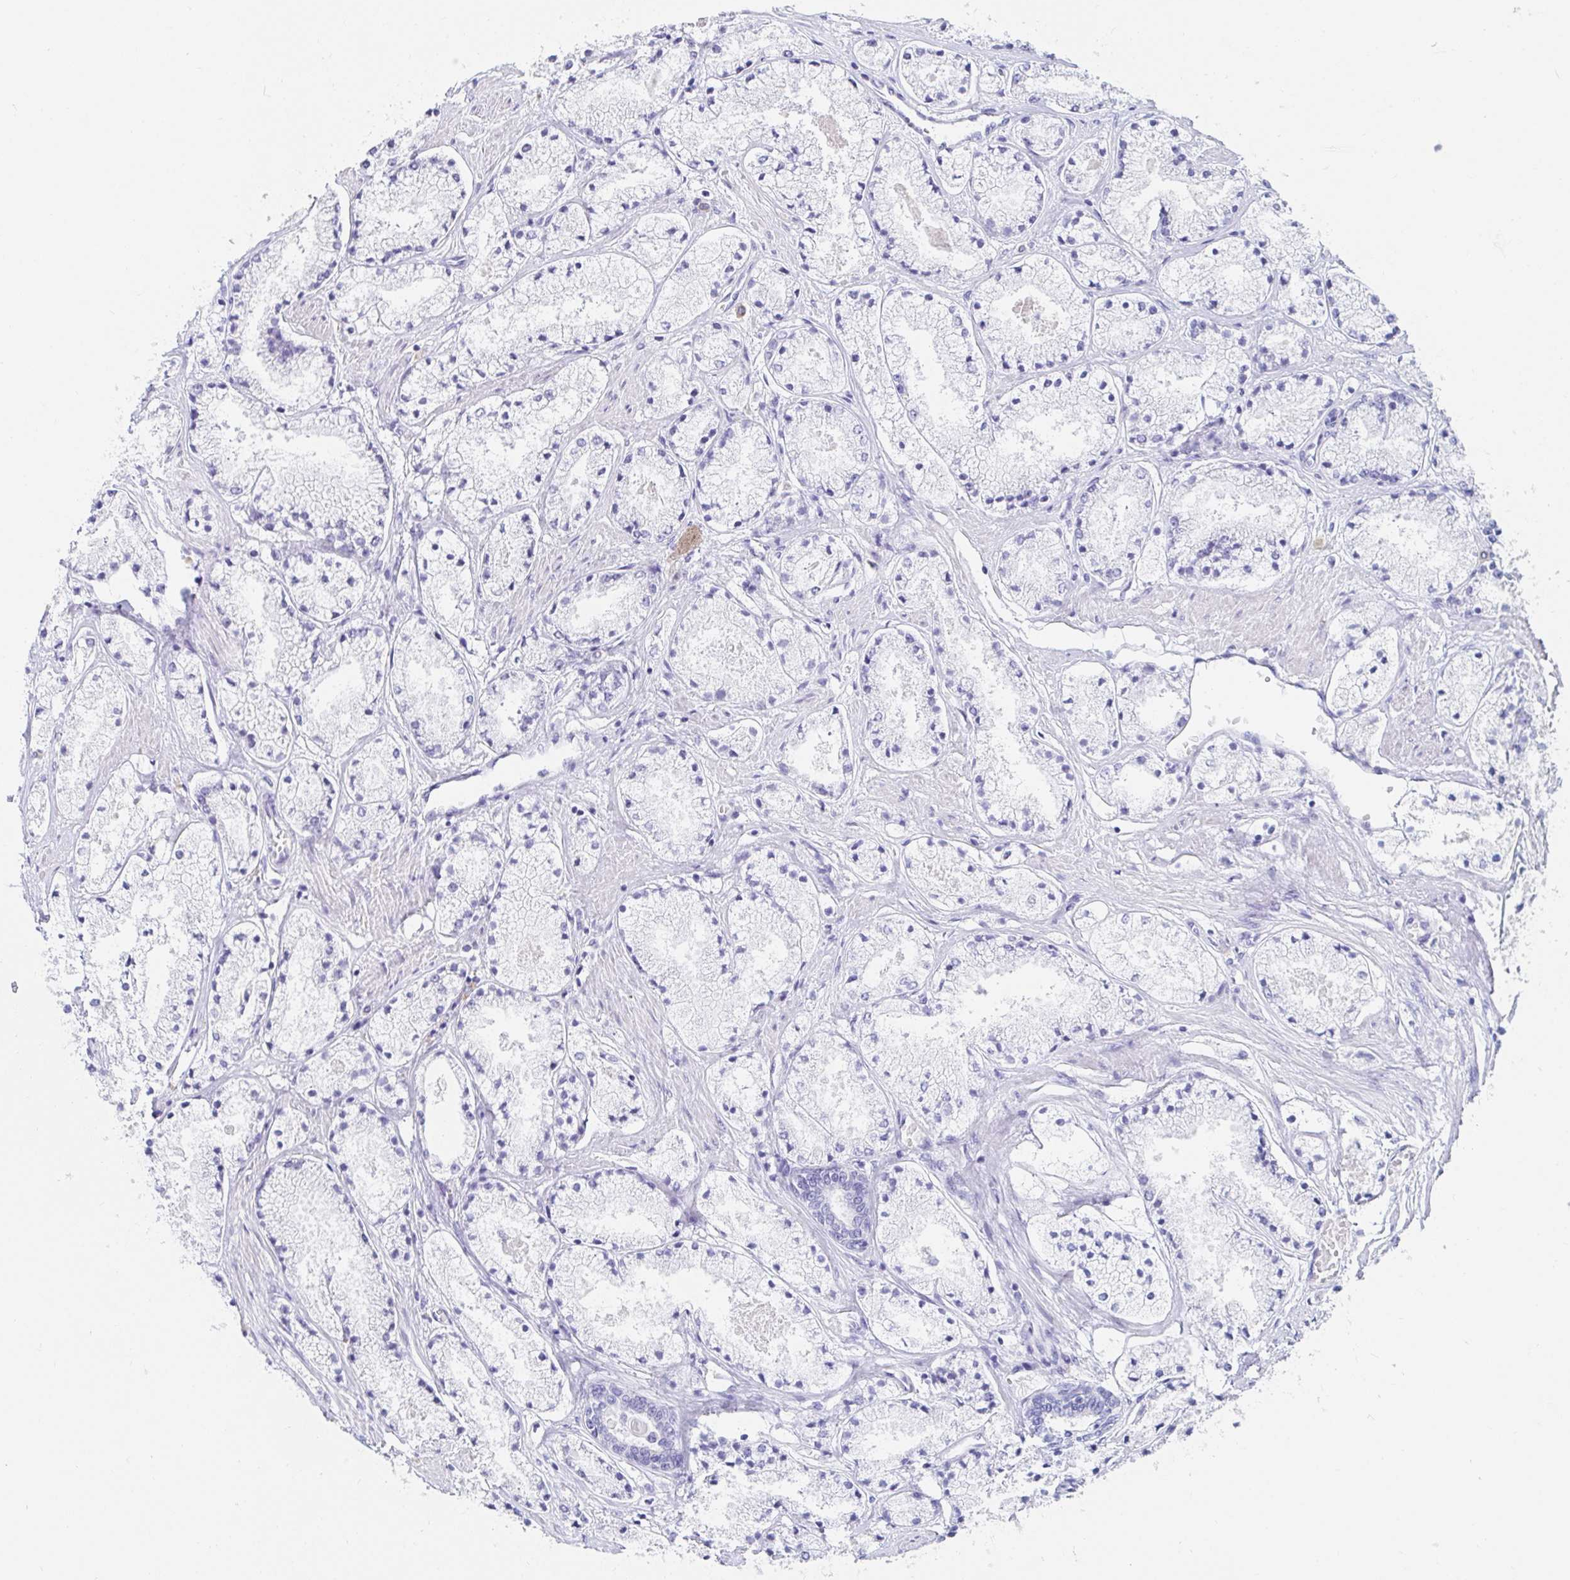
{"staining": {"intensity": "negative", "quantity": "none", "location": "none"}, "tissue": "prostate cancer", "cell_type": "Tumor cells", "image_type": "cancer", "snomed": [{"axis": "morphology", "description": "Adenocarcinoma, High grade"}, {"axis": "topography", "description": "Prostate"}], "caption": "Protein analysis of prostate cancer demonstrates no significant expression in tumor cells.", "gene": "C4orf17", "patient": {"sex": "male", "age": 63}}